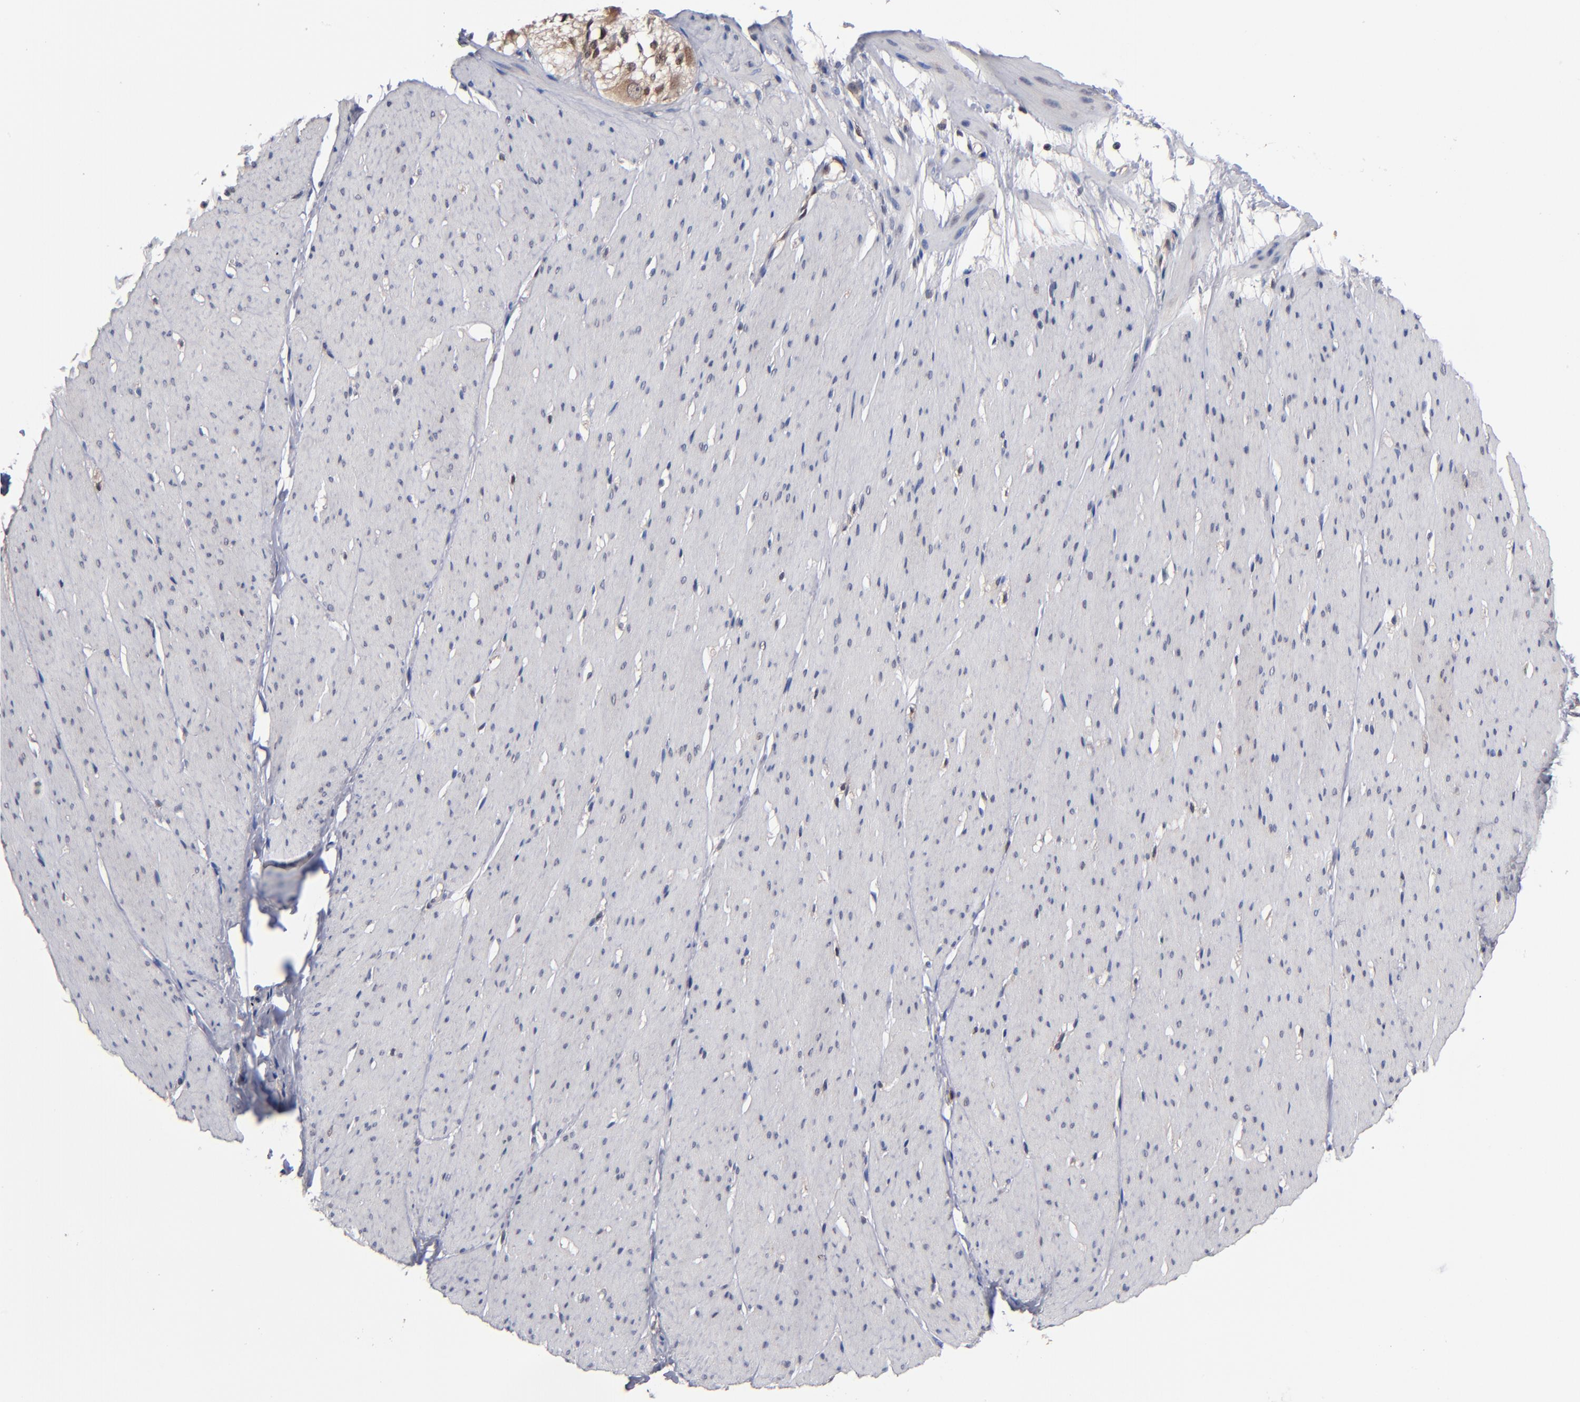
{"staining": {"intensity": "negative", "quantity": "none", "location": "none"}, "tissue": "smooth muscle", "cell_type": "Smooth muscle cells", "image_type": "normal", "snomed": [{"axis": "morphology", "description": "Normal tissue, NOS"}, {"axis": "topography", "description": "Smooth muscle"}, {"axis": "topography", "description": "Colon"}], "caption": "Immunohistochemistry micrograph of normal smooth muscle: smooth muscle stained with DAB shows no significant protein staining in smooth muscle cells.", "gene": "ALG13", "patient": {"sex": "male", "age": 67}}